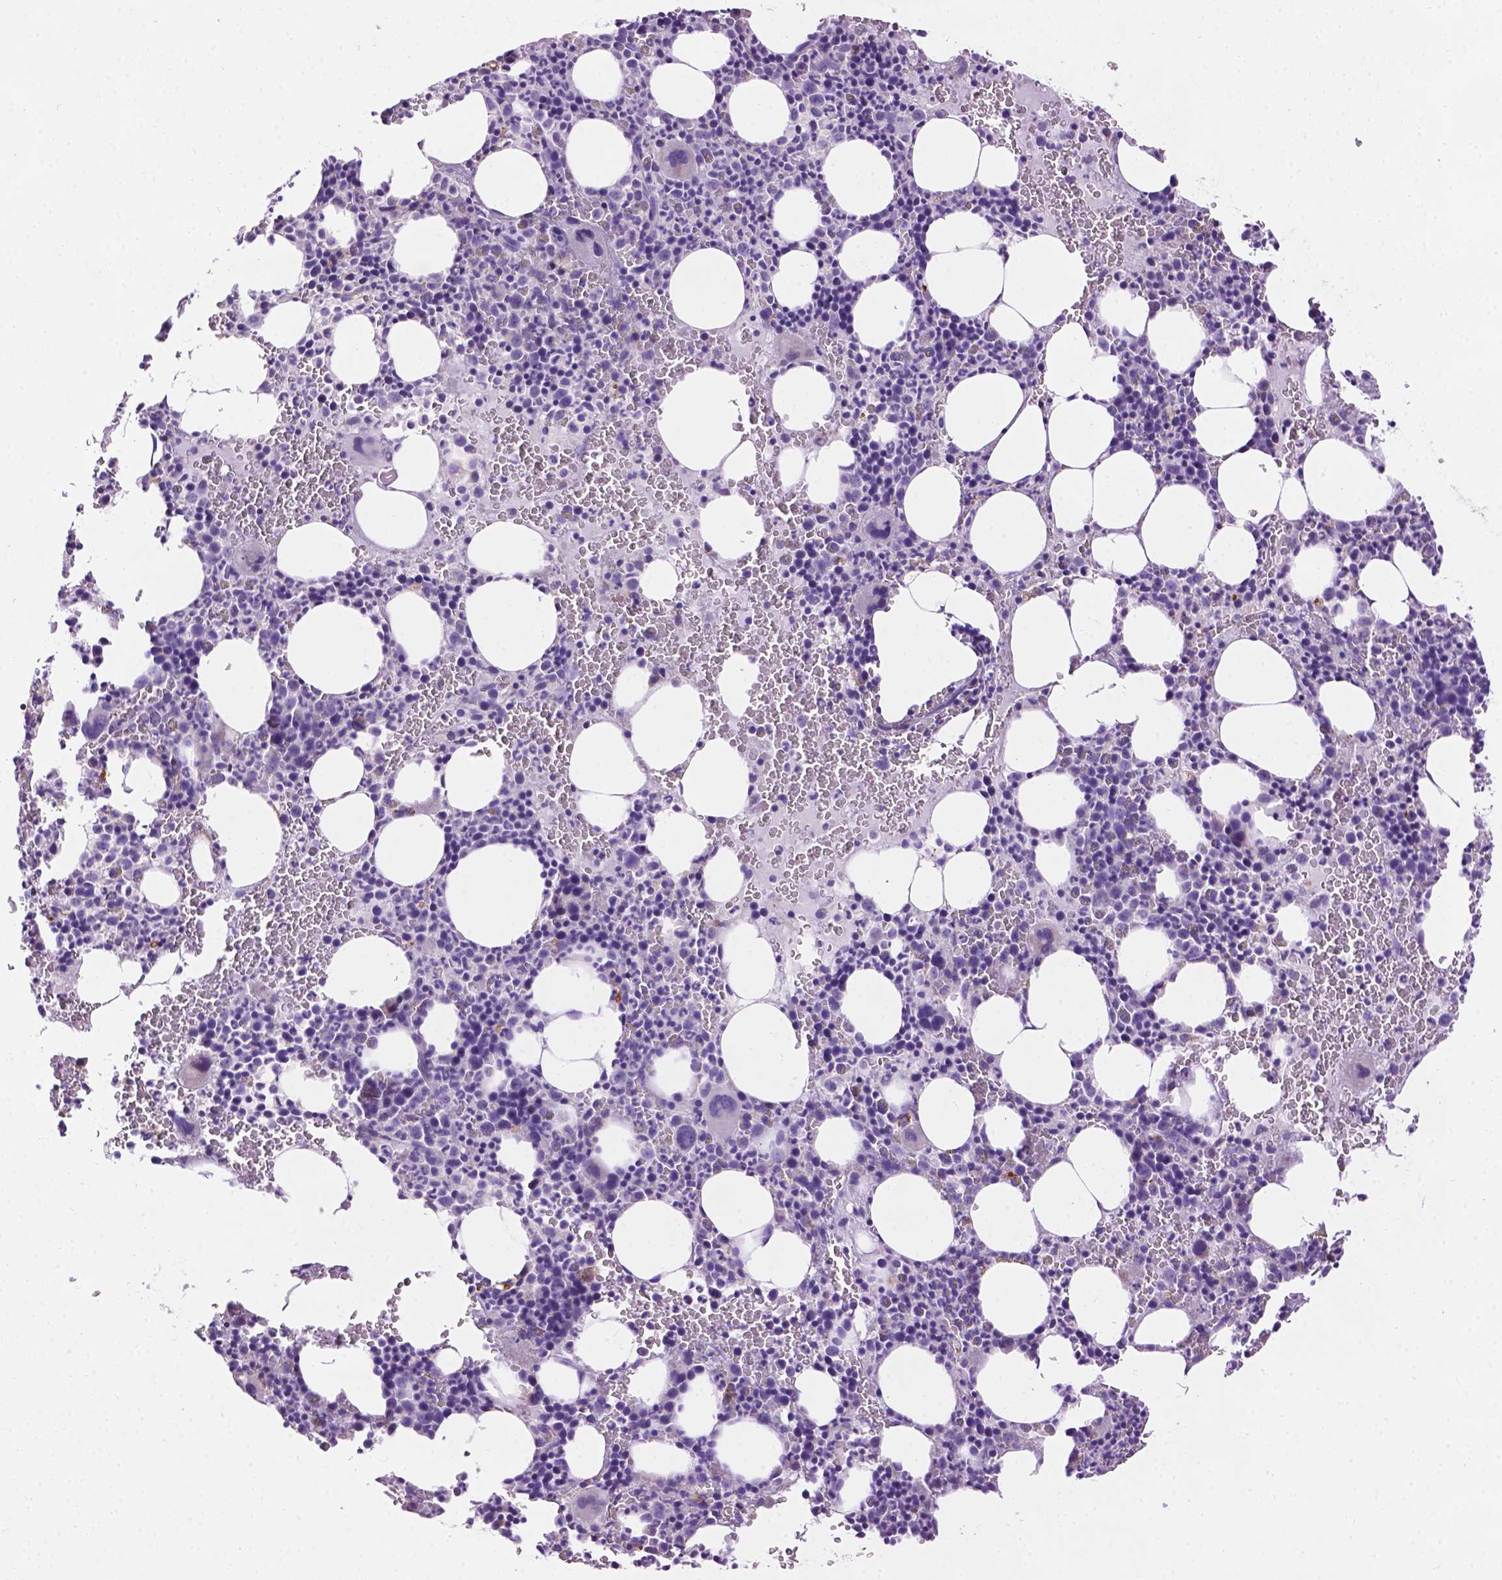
{"staining": {"intensity": "negative", "quantity": "none", "location": "none"}, "tissue": "bone marrow", "cell_type": "Hematopoietic cells", "image_type": "normal", "snomed": [{"axis": "morphology", "description": "Normal tissue, NOS"}, {"axis": "topography", "description": "Bone marrow"}], "caption": "Immunohistochemistry (IHC) micrograph of normal bone marrow: bone marrow stained with DAB demonstrates no significant protein positivity in hematopoietic cells. The staining was performed using DAB (3,3'-diaminobenzidine) to visualize the protein expression in brown, while the nuclei were stained in blue with hematoxylin (Magnification: 20x).", "gene": "TMEM132E", "patient": {"sex": "male", "age": 63}}